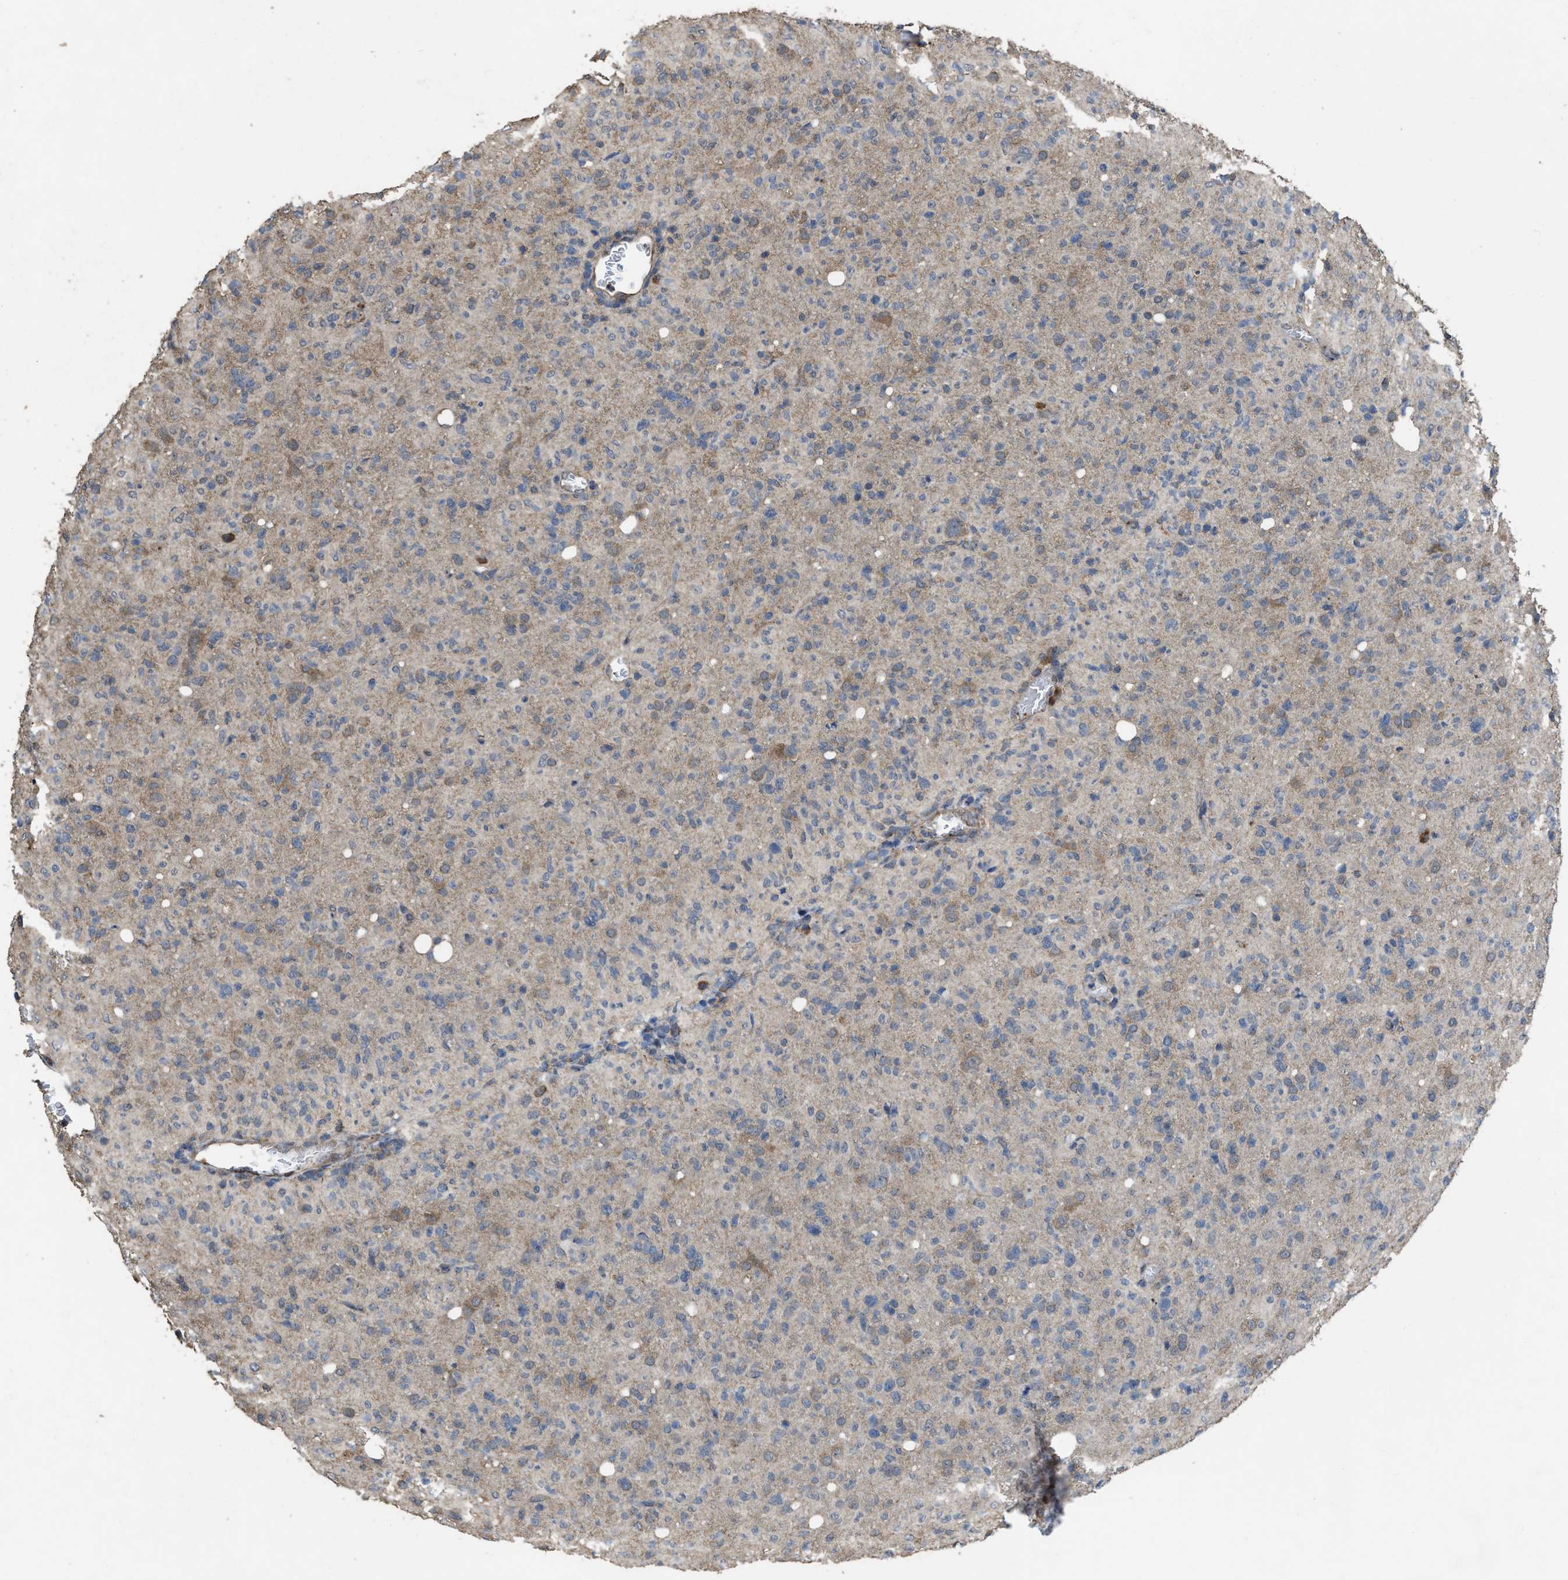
{"staining": {"intensity": "moderate", "quantity": "<25%", "location": "cytoplasmic/membranous"}, "tissue": "glioma", "cell_type": "Tumor cells", "image_type": "cancer", "snomed": [{"axis": "morphology", "description": "Glioma, malignant, High grade"}, {"axis": "topography", "description": "Brain"}], "caption": "This image exhibits malignant high-grade glioma stained with immunohistochemistry (IHC) to label a protein in brown. The cytoplasmic/membranous of tumor cells show moderate positivity for the protein. Nuclei are counter-stained blue.", "gene": "ARL6", "patient": {"sex": "female", "age": 57}}